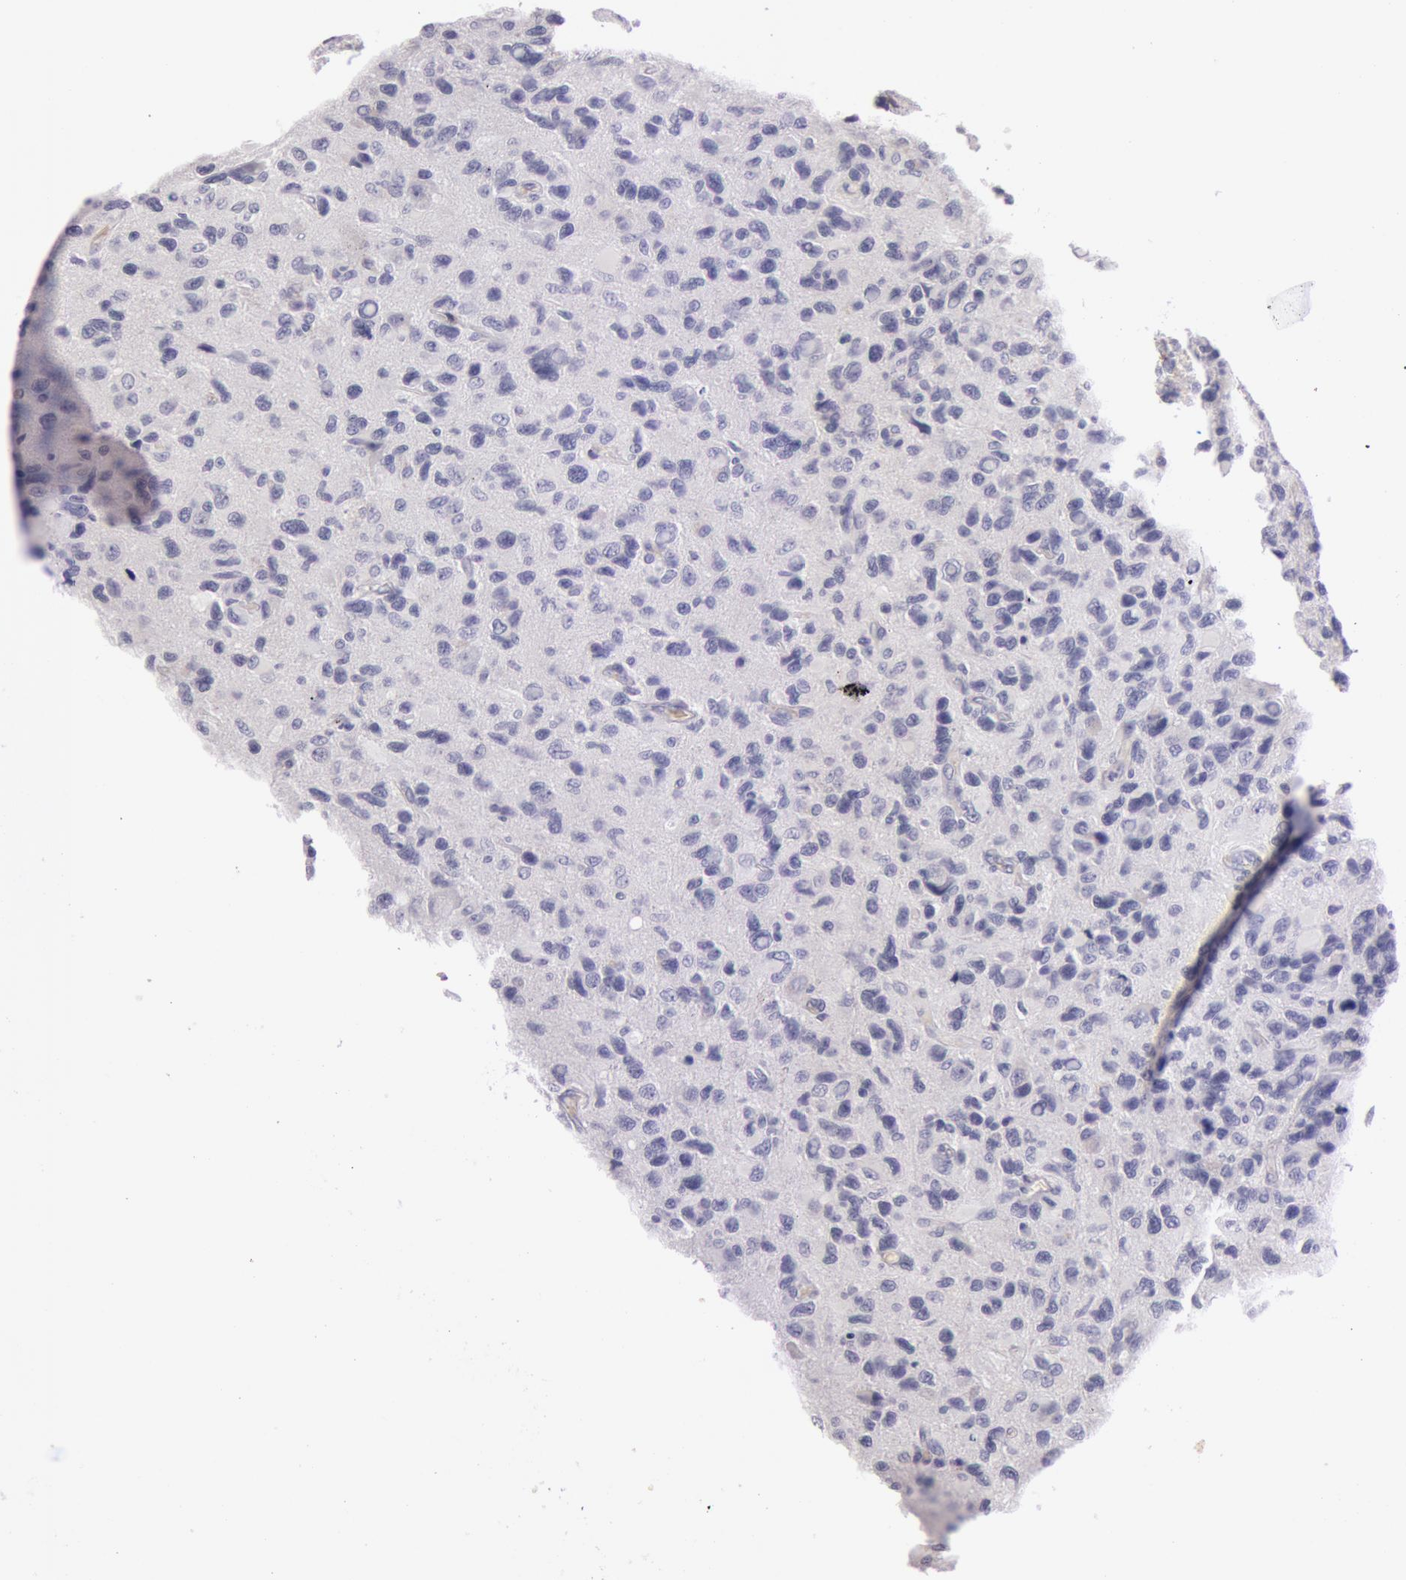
{"staining": {"intensity": "negative", "quantity": "none", "location": "none"}, "tissue": "glioma", "cell_type": "Tumor cells", "image_type": "cancer", "snomed": [{"axis": "morphology", "description": "Glioma, malignant, High grade"}, {"axis": "topography", "description": "Brain"}], "caption": "This photomicrograph is of malignant high-grade glioma stained with IHC to label a protein in brown with the nuclei are counter-stained blue. There is no positivity in tumor cells.", "gene": "C4BPA", "patient": {"sex": "male", "age": 77}}